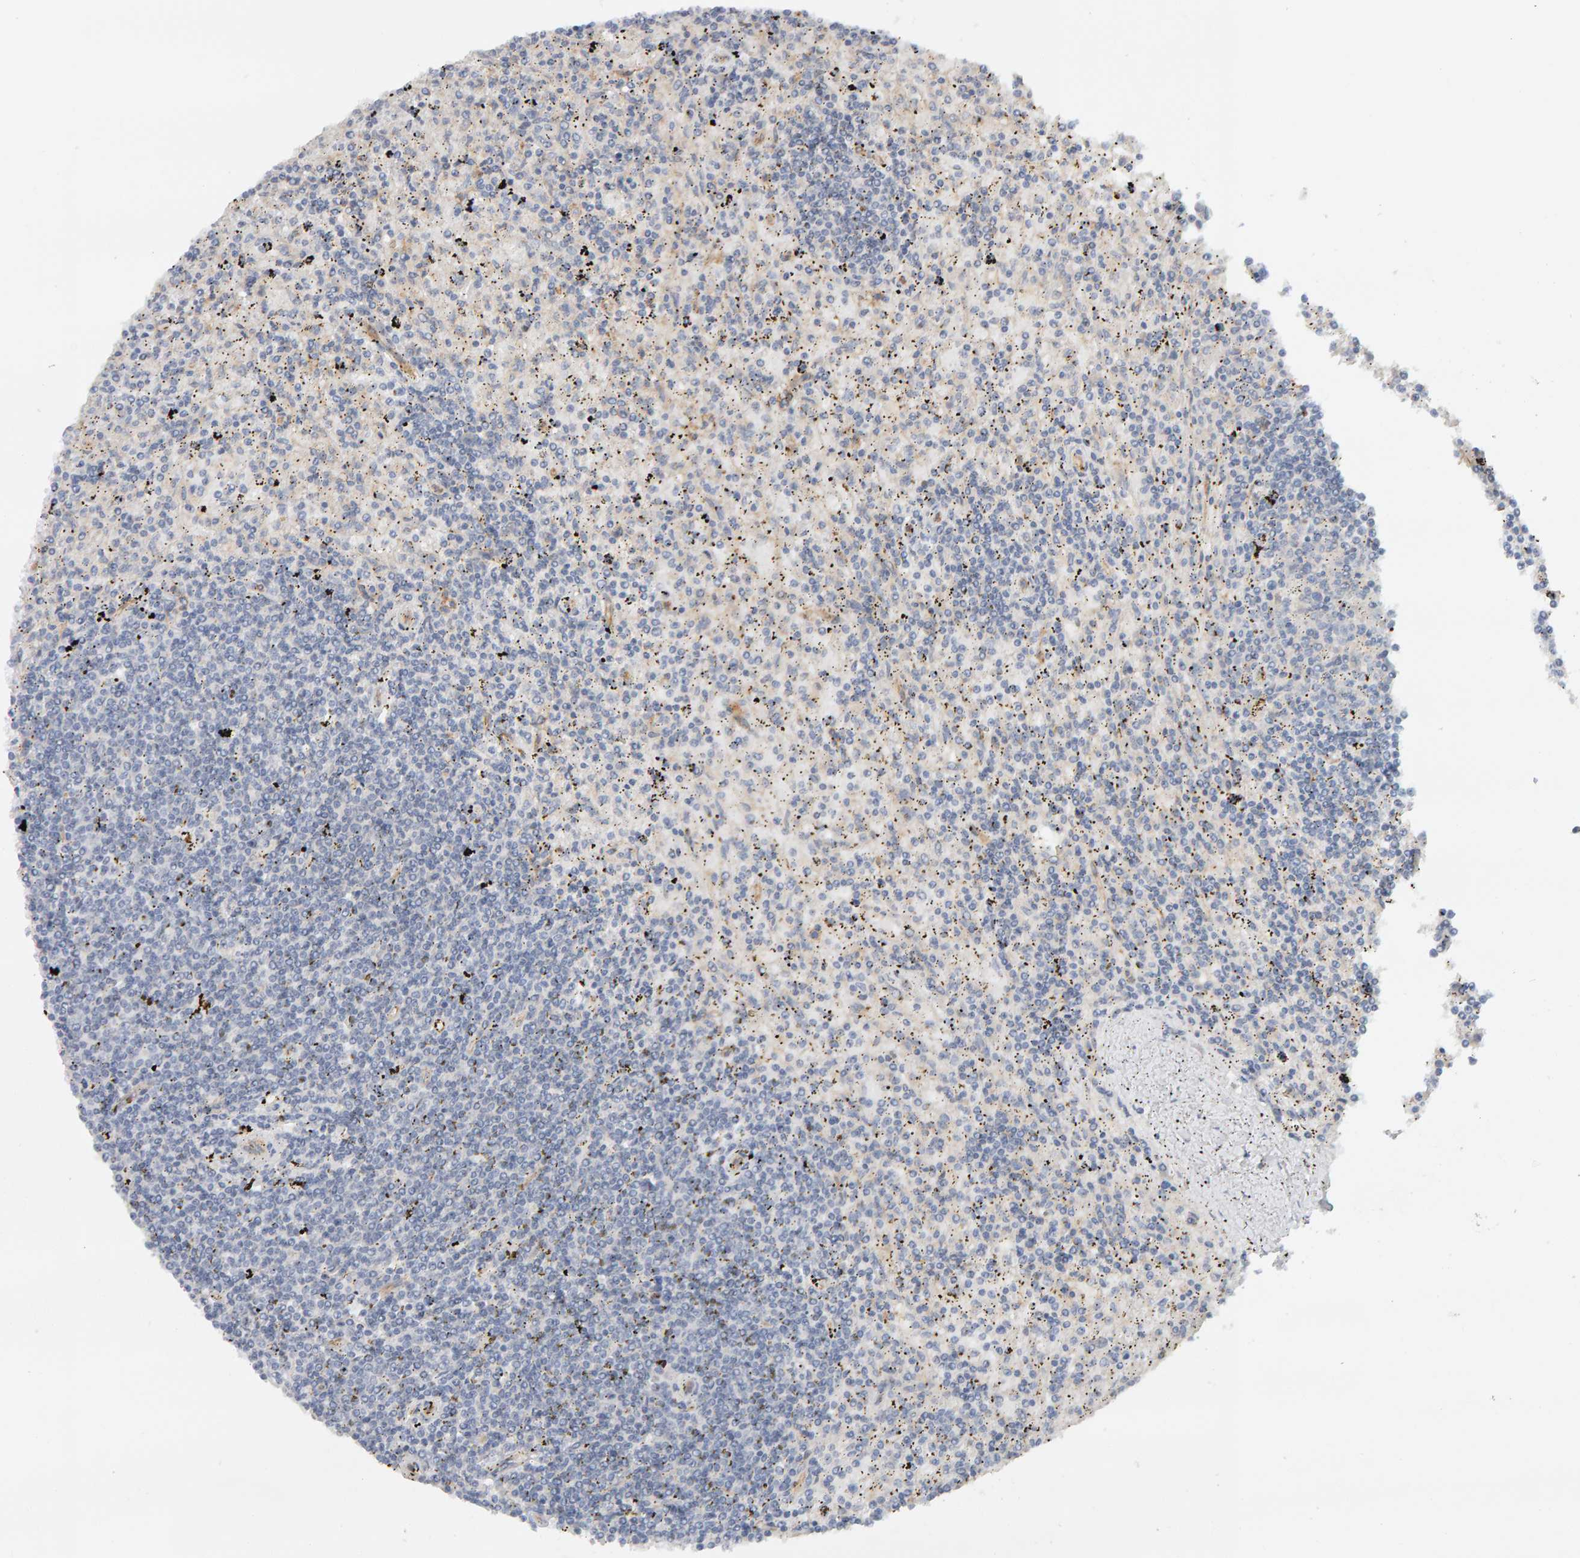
{"staining": {"intensity": "negative", "quantity": "none", "location": "none"}, "tissue": "lymphoma", "cell_type": "Tumor cells", "image_type": "cancer", "snomed": [{"axis": "morphology", "description": "Malignant lymphoma, non-Hodgkin's type, Low grade"}, {"axis": "topography", "description": "Spleen"}], "caption": "IHC image of neoplastic tissue: human lymphoma stained with DAB (3,3'-diaminobenzidine) displays no significant protein expression in tumor cells.", "gene": "PPP1R16A", "patient": {"sex": "male", "age": 76}}